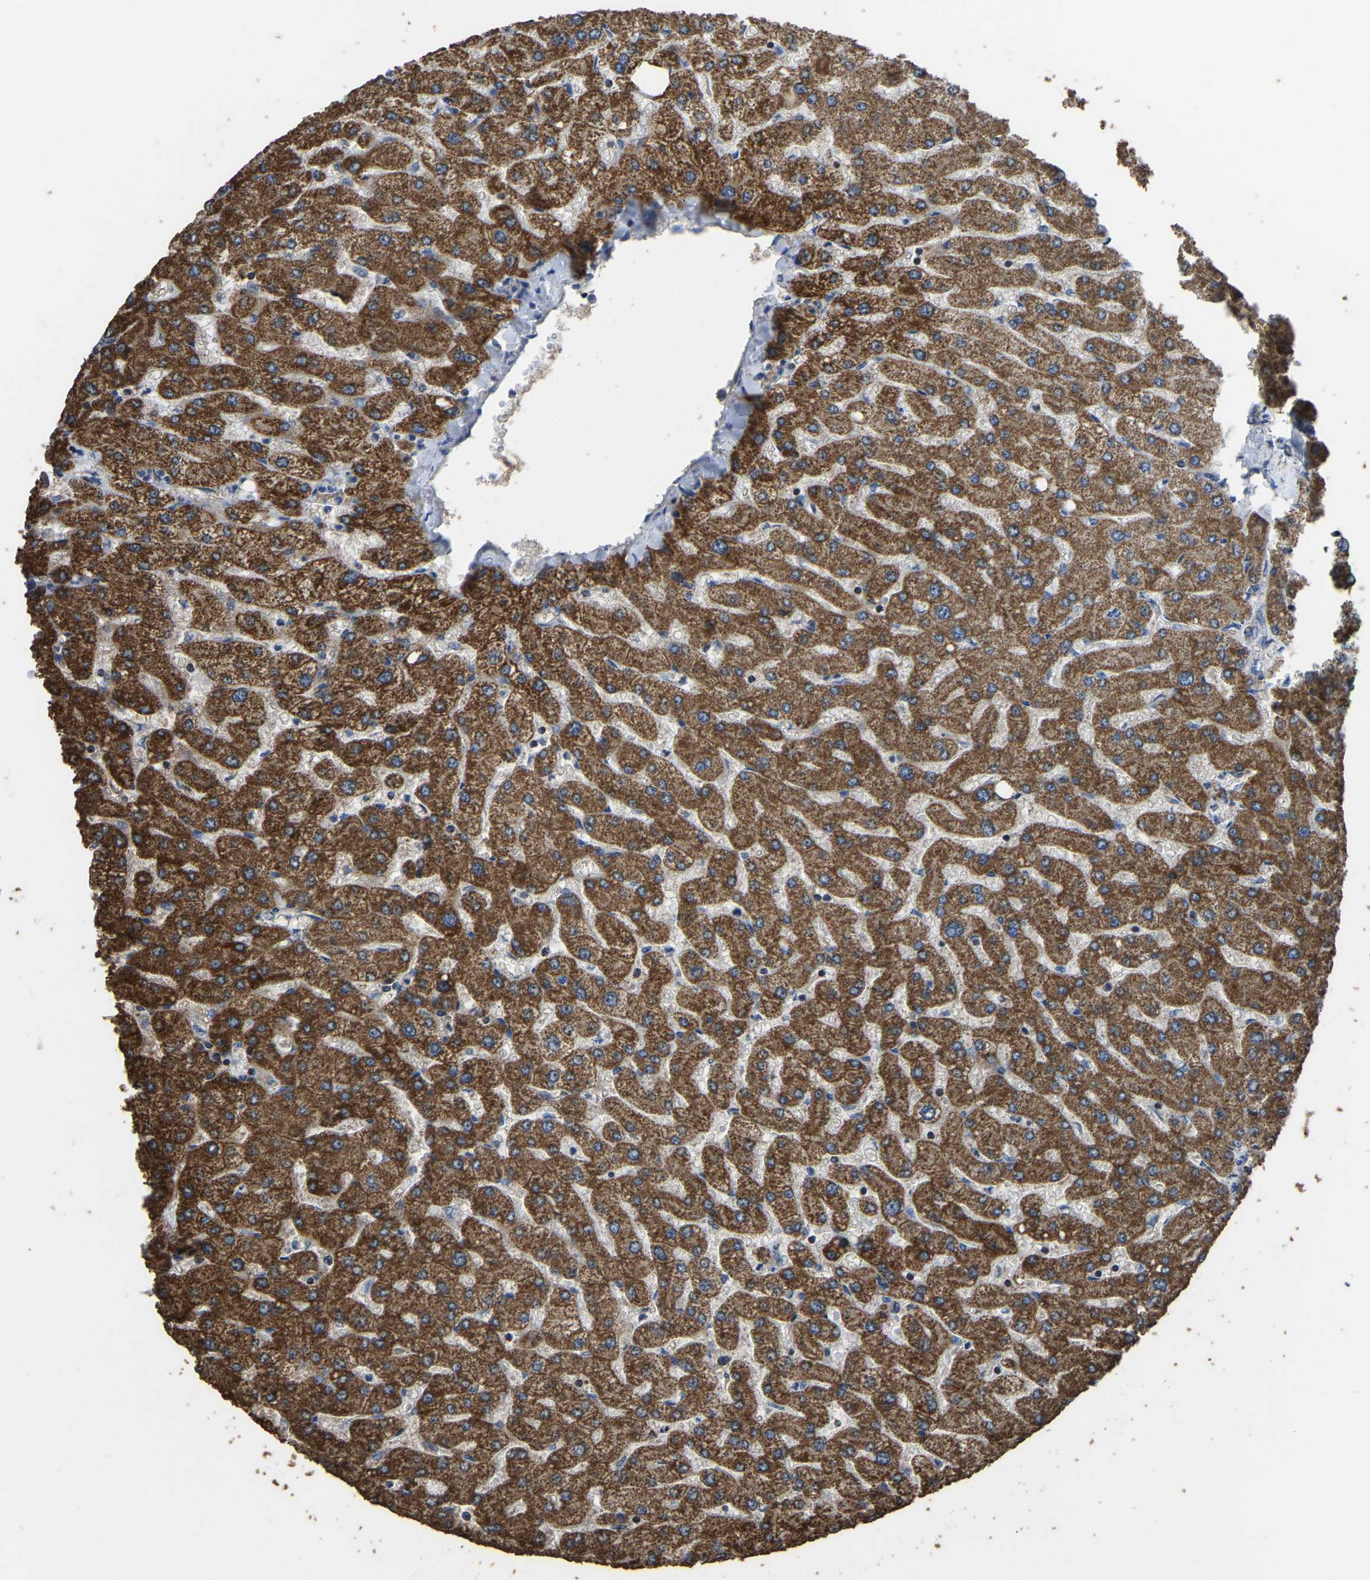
{"staining": {"intensity": "moderate", "quantity": ">75%", "location": "cytoplasmic/membranous"}, "tissue": "liver", "cell_type": "Cholangiocytes", "image_type": "normal", "snomed": [{"axis": "morphology", "description": "Normal tissue, NOS"}, {"axis": "topography", "description": "Liver"}], "caption": "An image showing moderate cytoplasmic/membranous staining in approximately >75% of cholangiocytes in benign liver, as visualized by brown immunohistochemical staining.", "gene": "ETFA", "patient": {"sex": "male", "age": 55}}